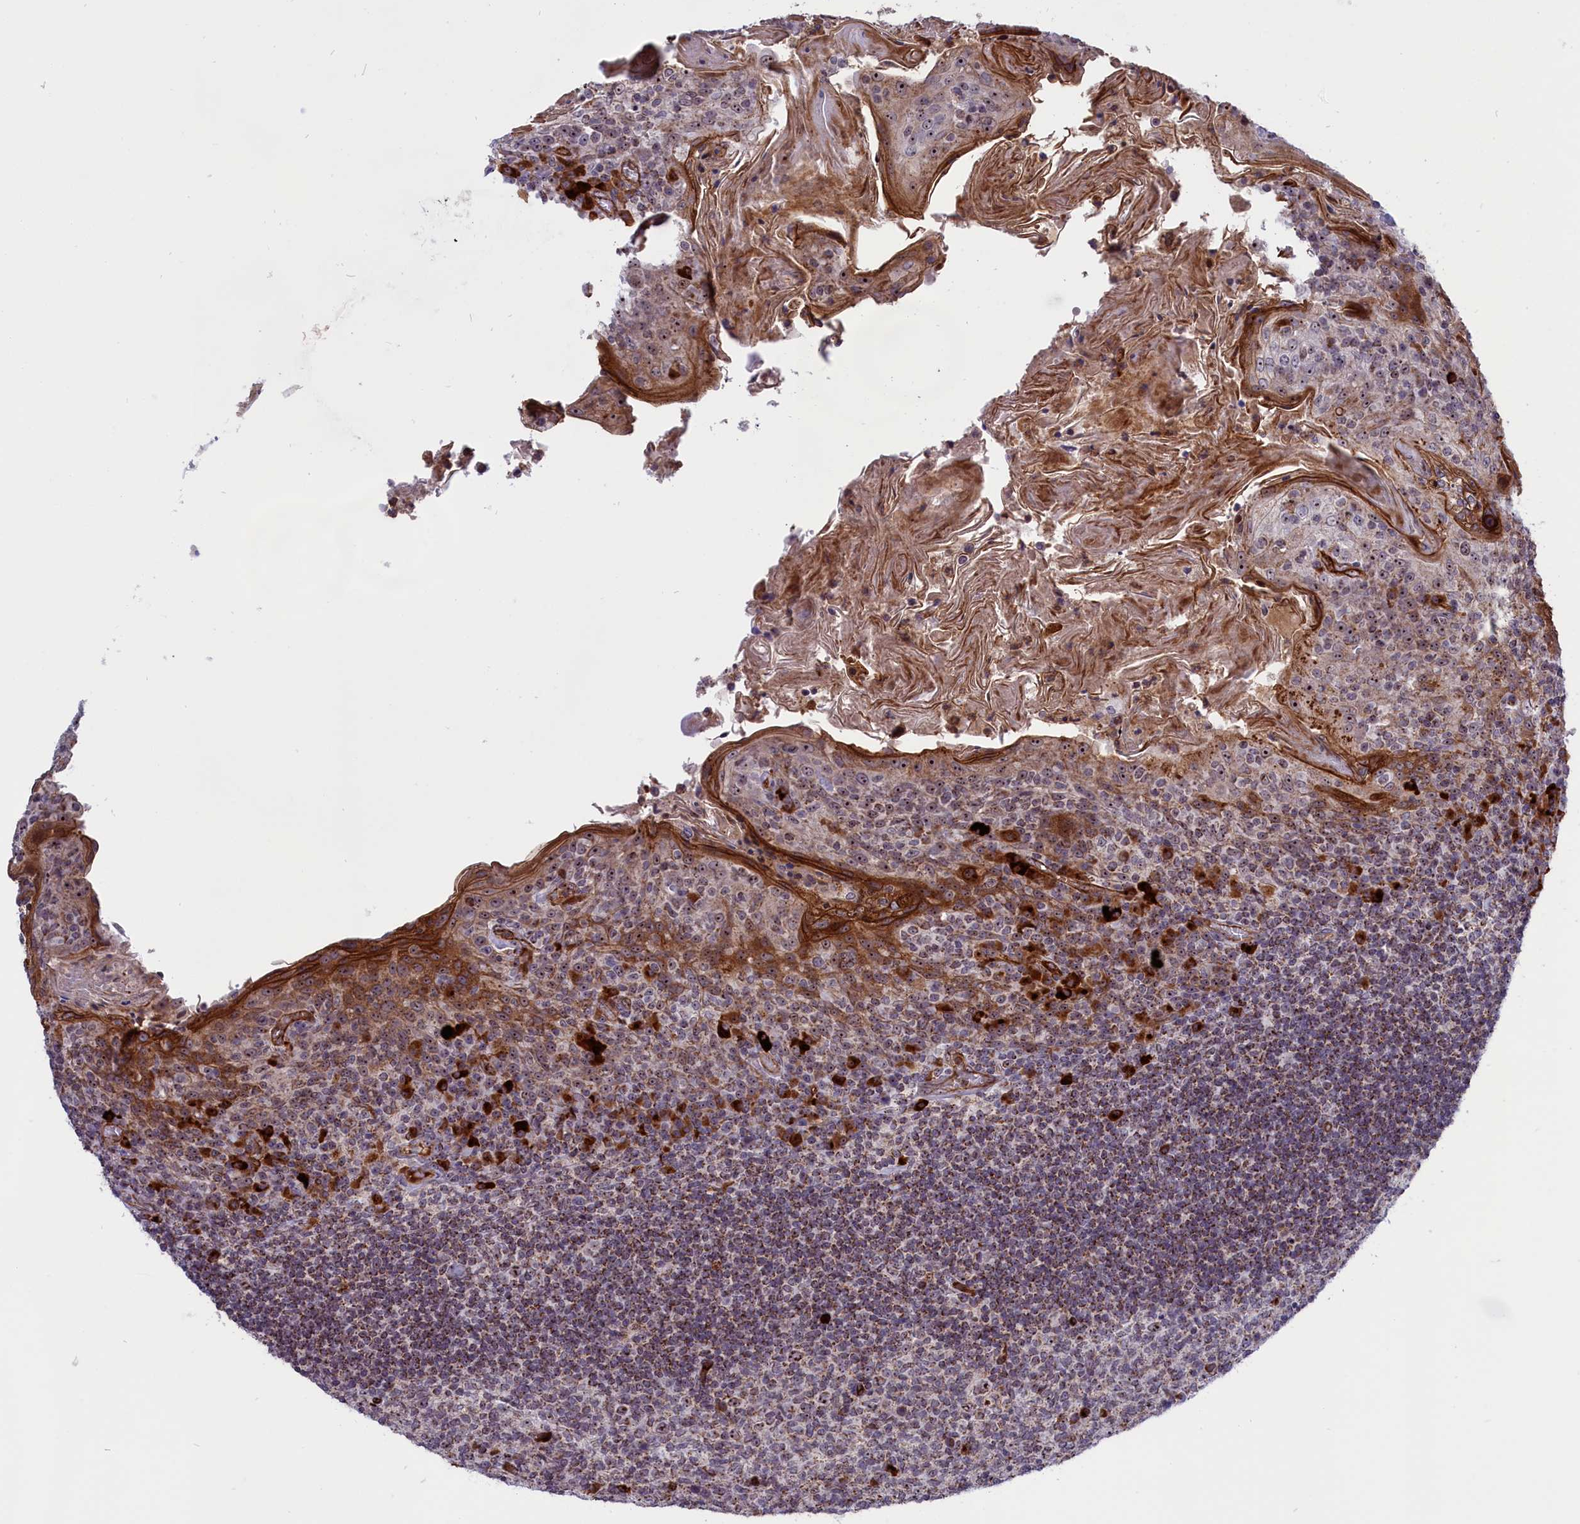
{"staining": {"intensity": "moderate", "quantity": "<25%", "location": "cytoplasmic/membranous,nuclear"}, "tissue": "tonsil", "cell_type": "Germinal center cells", "image_type": "normal", "snomed": [{"axis": "morphology", "description": "Normal tissue, NOS"}, {"axis": "topography", "description": "Tonsil"}], "caption": "About <25% of germinal center cells in benign human tonsil demonstrate moderate cytoplasmic/membranous,nuclear protein staining as visualized by brown immunohistochemical staining.", "gene": "MPND", "patient": {"sex": "female", "age": 10}}